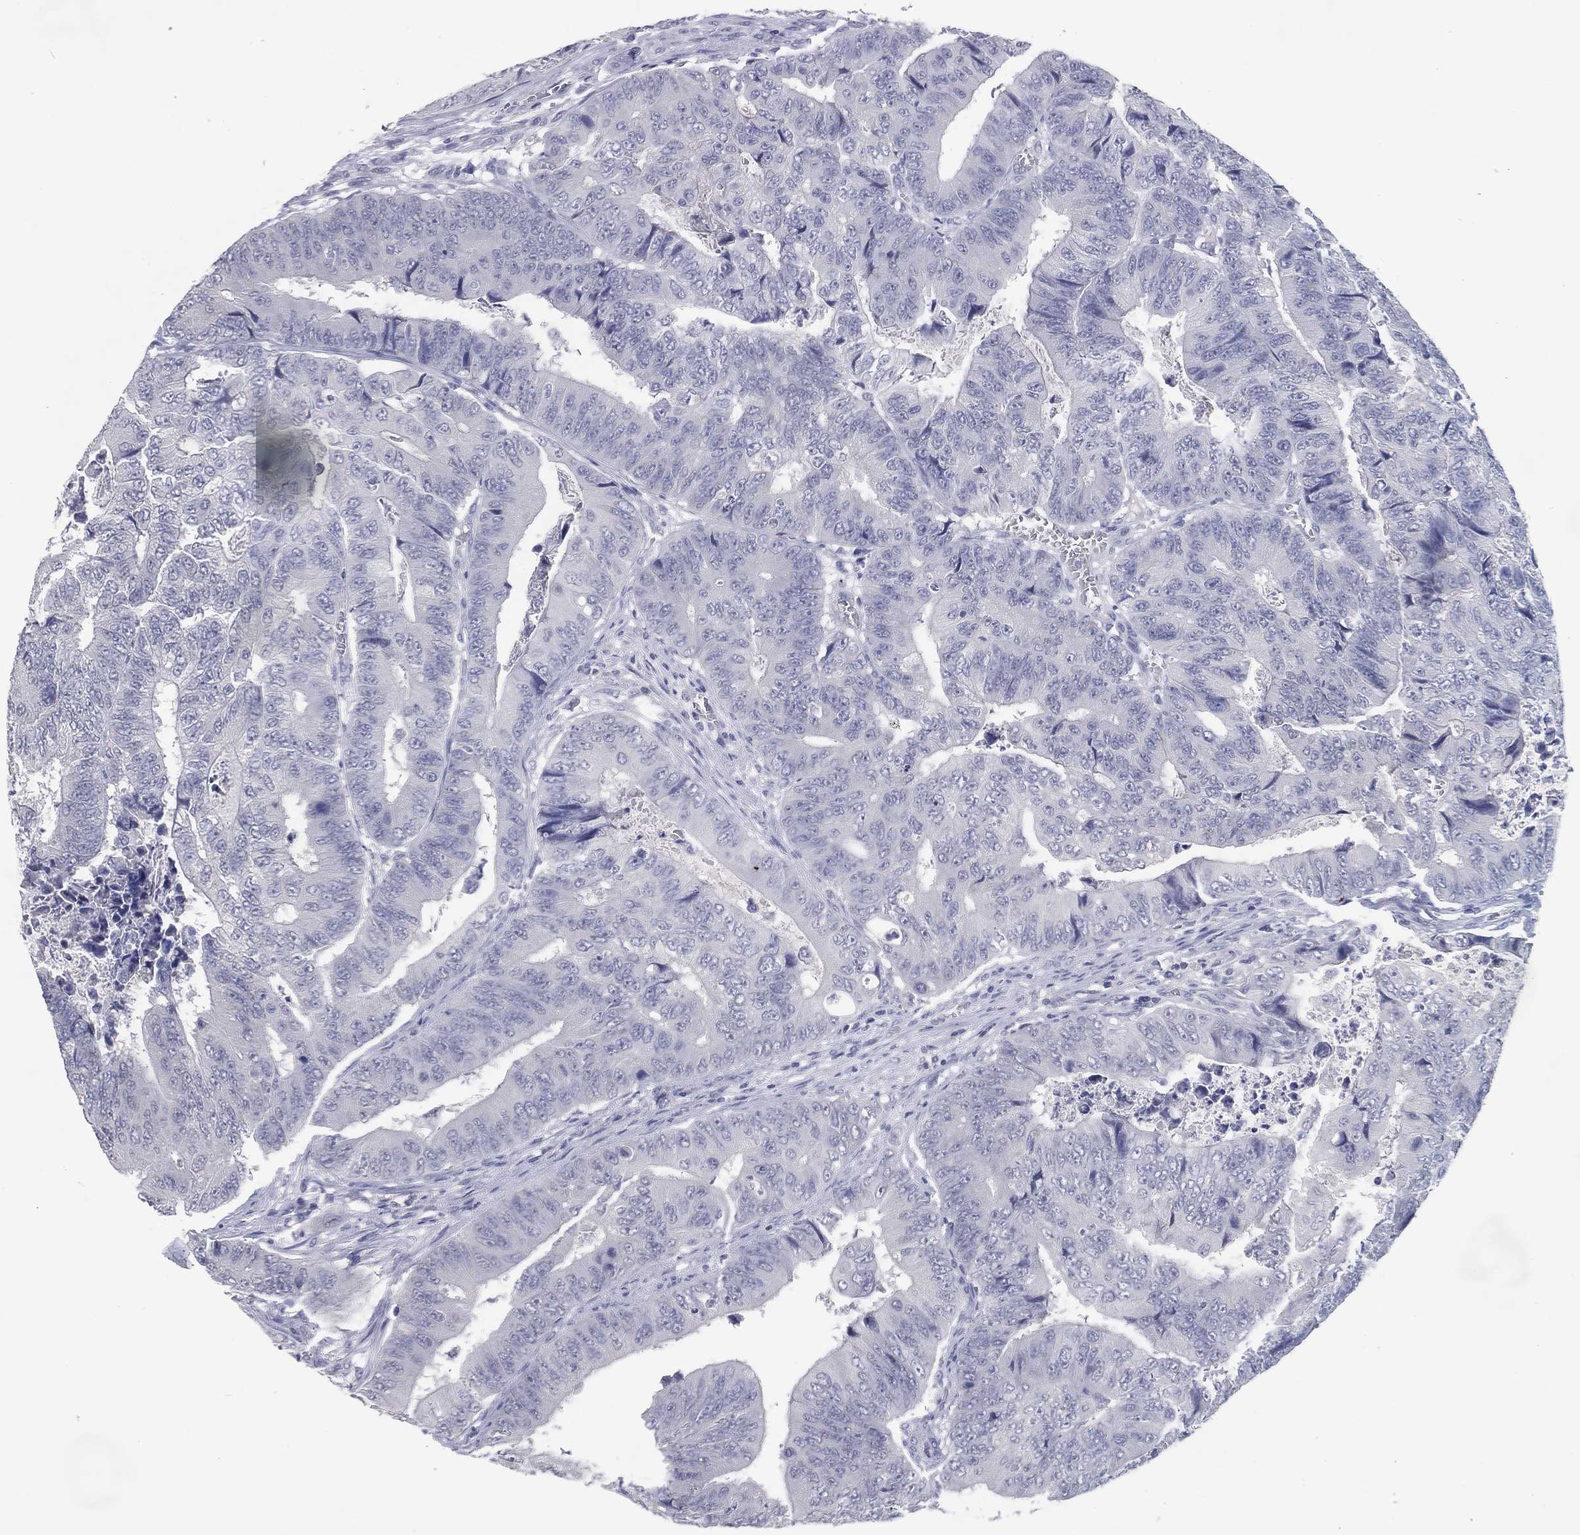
{"staining": {"intensity": "negative", "quantity": "none", "location": "none"}, "tissue": "colorectal cancer", "cell_type": "Tumor cells", "image_type": "cancer", "snomed": [{"axis": "morphology", "description": "Adenocarcinoma, NOS"}, {"axis": "topography", "description": "Colon"}], "caption": "The IHC photomicrograph has no significant positivity in tumor cells of colorectal cancer tissue.", "gene": "KRT35", "patient": {"sex": "female", "age": 48}}